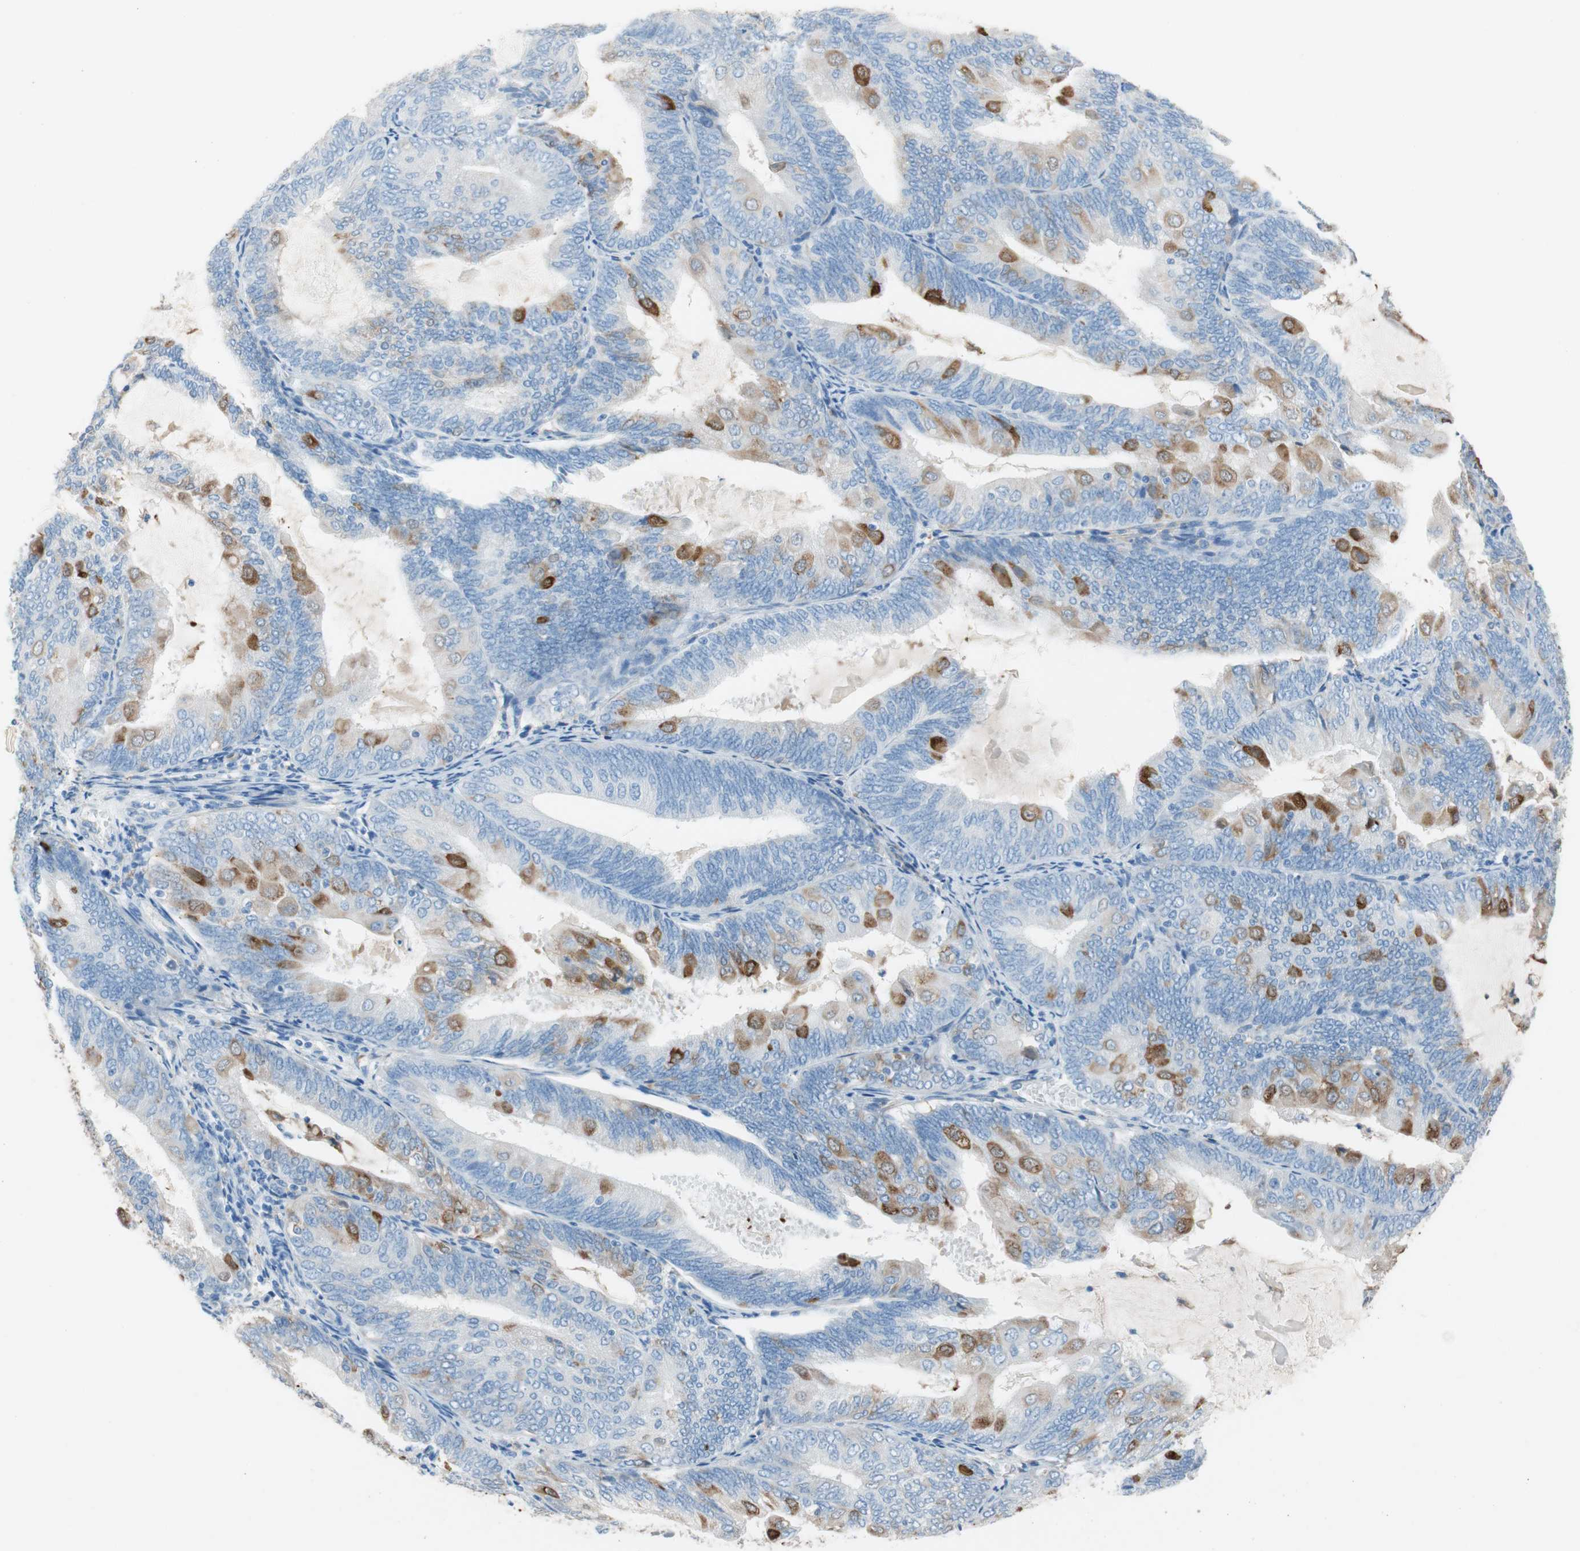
{"staining": {"intensity": "moderate", "quantity": "<25%", "location": "cytoplasmic/membranous"}, "tissue": "endometrial cancer", "cell_type": "Tumor cells", "image_type": "cancer", "snomed": [{"axis": "morphology", "description": "Adenocarcinoma, NOS"}, {"axis": "topography", "description": "Endometrium"}], "caption": "Adenocarcinoma (endometrial) stained for a protein demonstrates moderate cytoplasmic/membranous positivity in tumor cells.", "gene": "GLUL", "patient": {"sex": "female", "age": 81}}